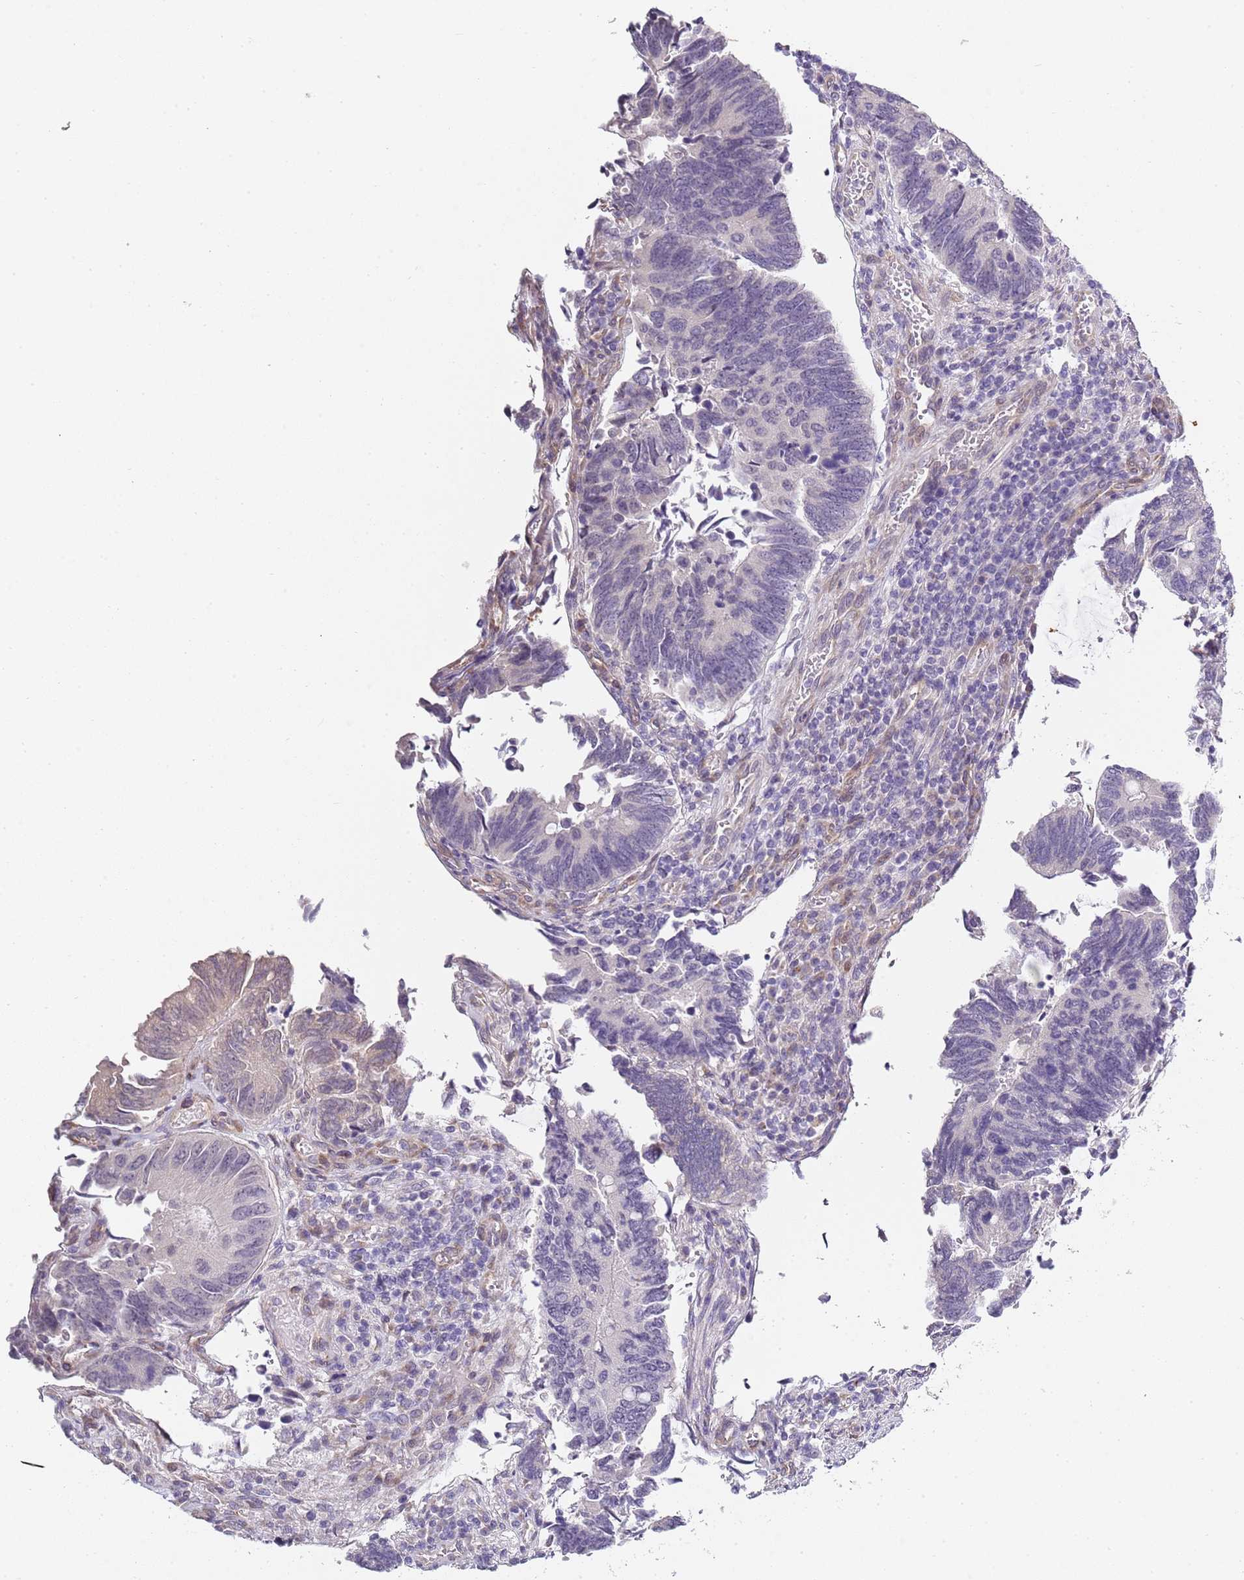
{"staining": {"intensity": "negative", "quantity": "none", "location": "none"}, "tissue": "colorectal cancer", "cell_type": "Tumor cells", "image_type": "cancer", "snomed": [{"axis": "morphology", "description": "Adenocarcinoma, NOS"}, {"axis": "topography", "description": "Colon"}], "caption": "There is no significant positivity in tumor cells of colorectal cancer. (DAB immunohistochemistry (IHC), high magnification).", "gene": "TBC1D9", "patient": {"sex": "male", "age": 87}}